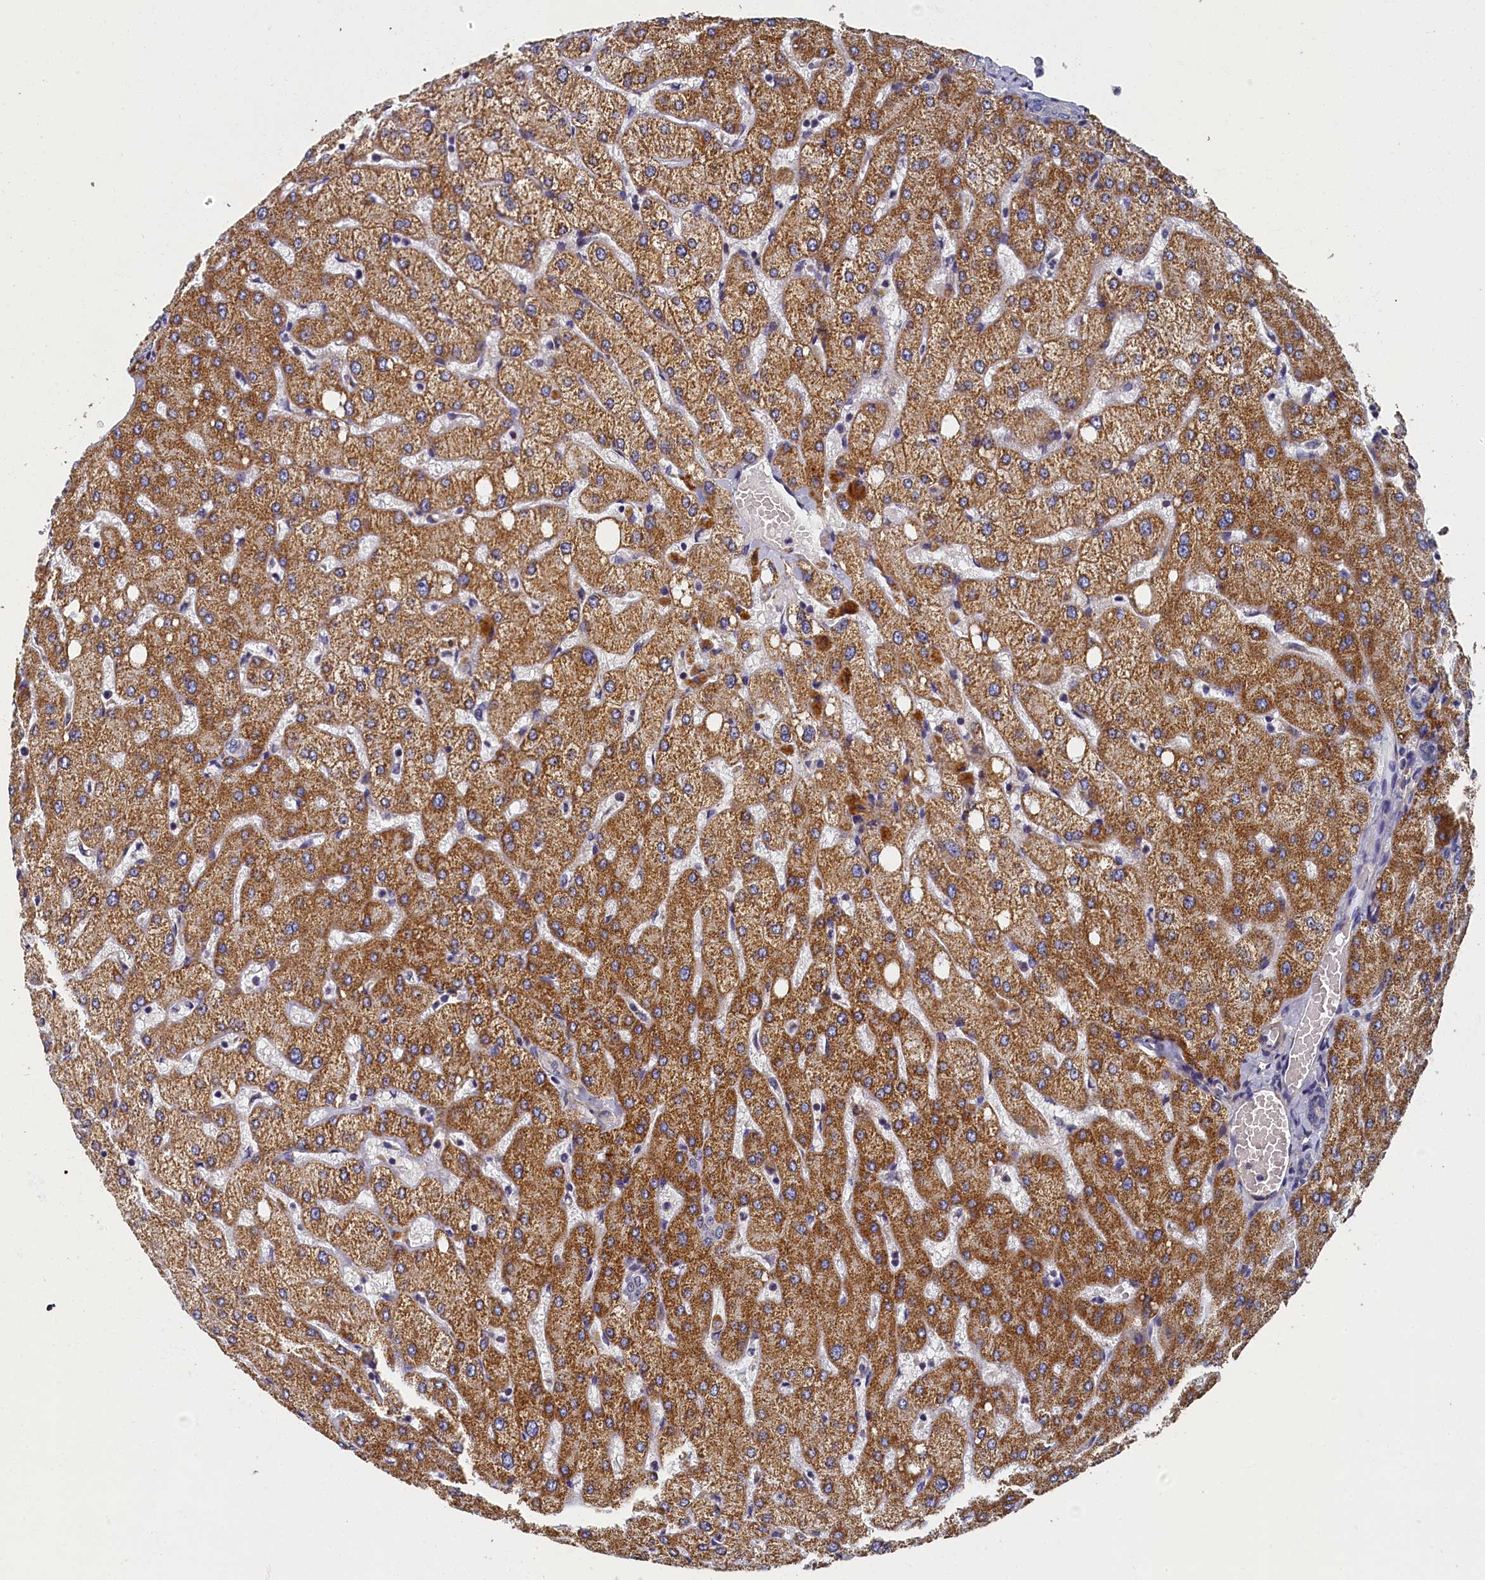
{"staining": {"intensity": "negative", "quantity": "none", "location": "none"}, "tissue": "liver", "cell_type": "Cholangiocytes", "image_type": "normal", "snomed": [{"axis": "morphology", "description": "Normal tissue, NOS"}, {"axis": "topography", "description": "Liver"}], "caption": "Micrograph shows no protein staining in cholangiocytes of unremarkable liver.", "gene": "TBCB", "patient": {"sex": "female", "age": 54}}